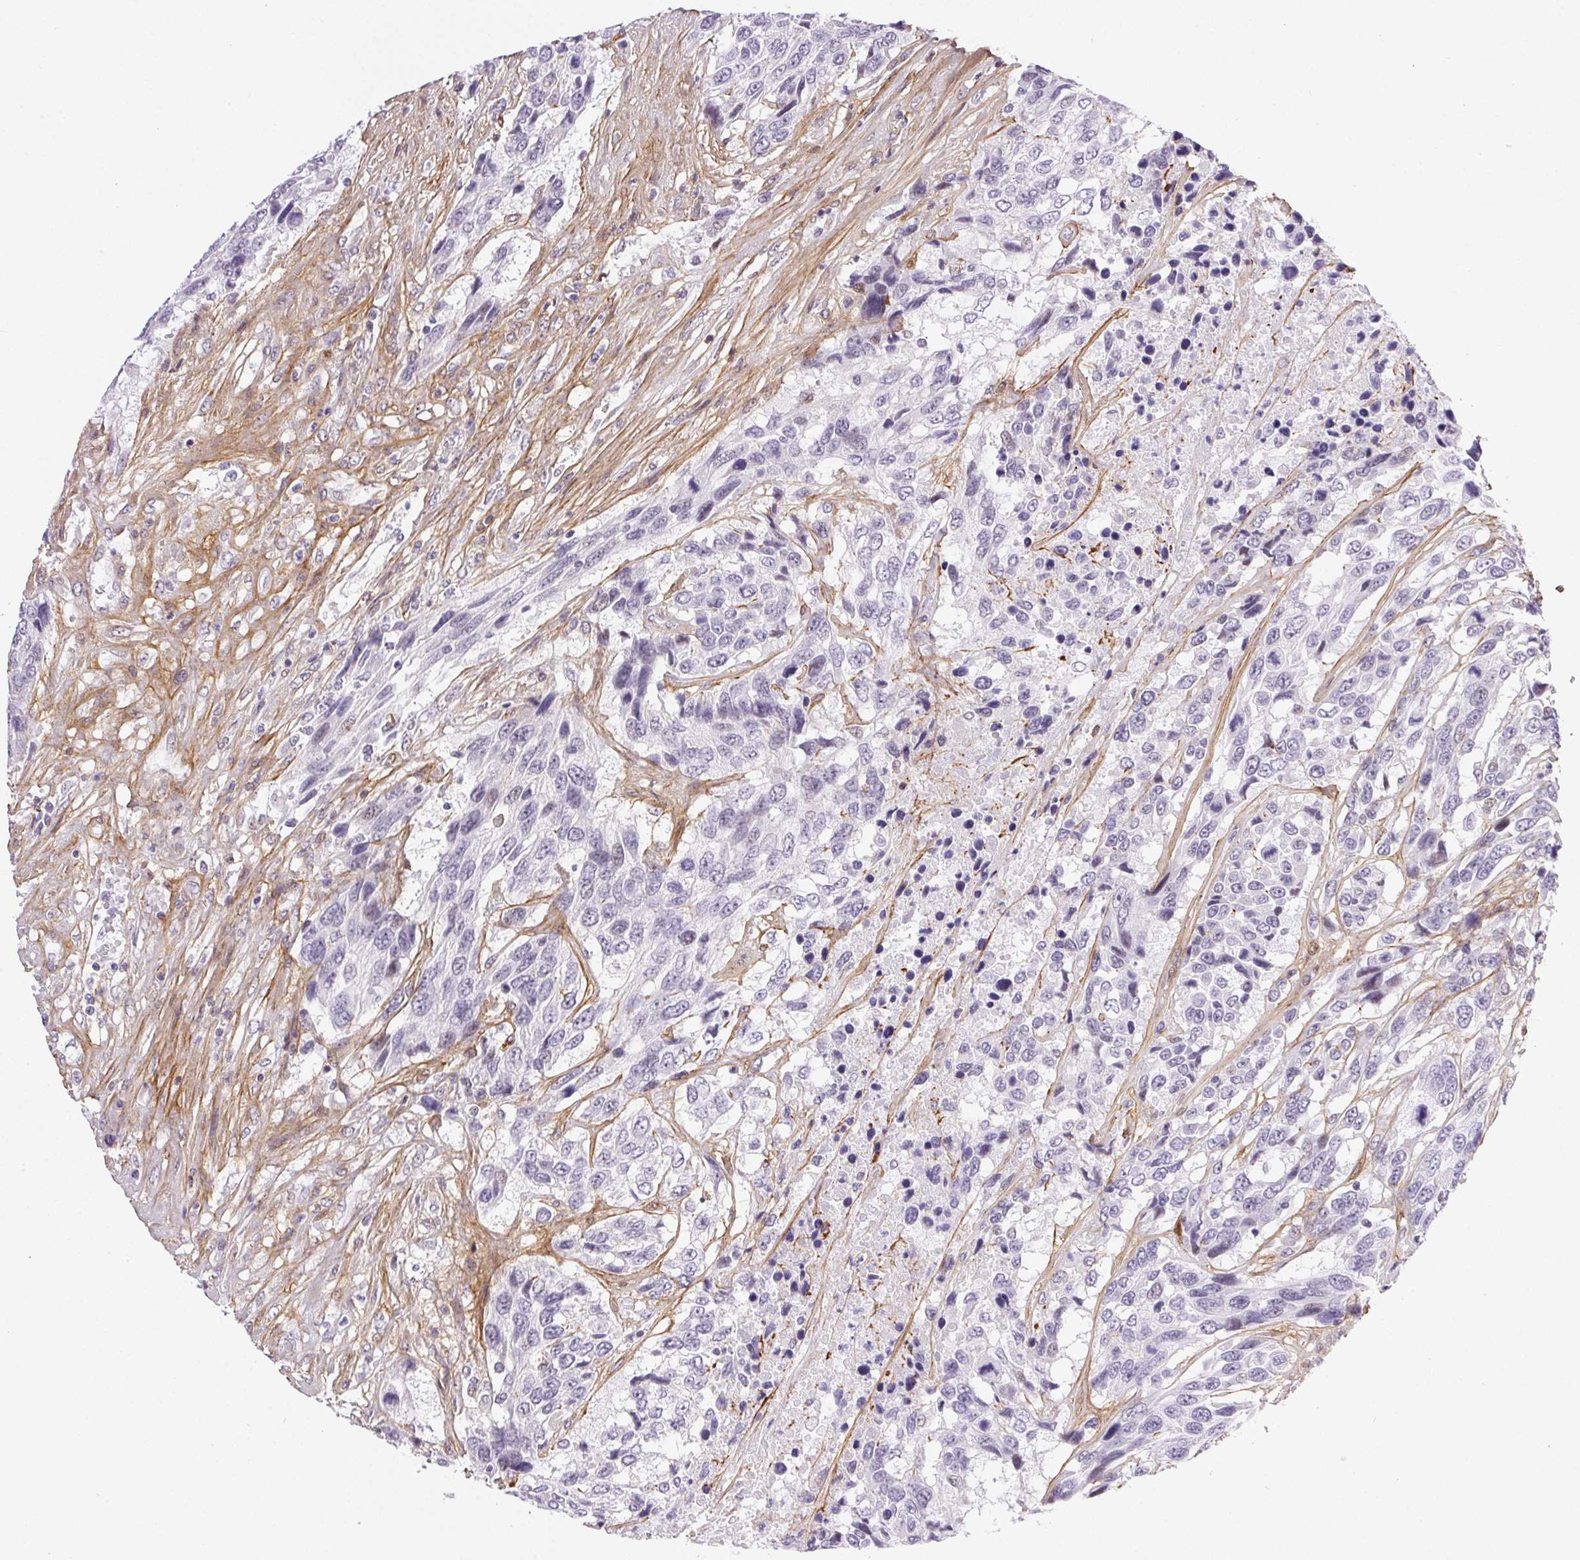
{"staining": {"intensity": "negative", "quantity": "none", "location": "none"}, "tissue": "urothelial cancer", "cell_type": "Tumor cells", "image_type": "cancer", "snomed": [{"axis": "morphology", "description": "Urothelial carcinoma, High grade"}, {"axis": "topography", "description": "Urinary bladder"}], "caption": "A high-resolution photomicrograph shows immunohistochemistry staining of high-grade urothelial carcinoma, which demonstrates no significant staining in tumor cells.", "gene": "PDZD2", "patient": {"sex": "female", "age": 70}}